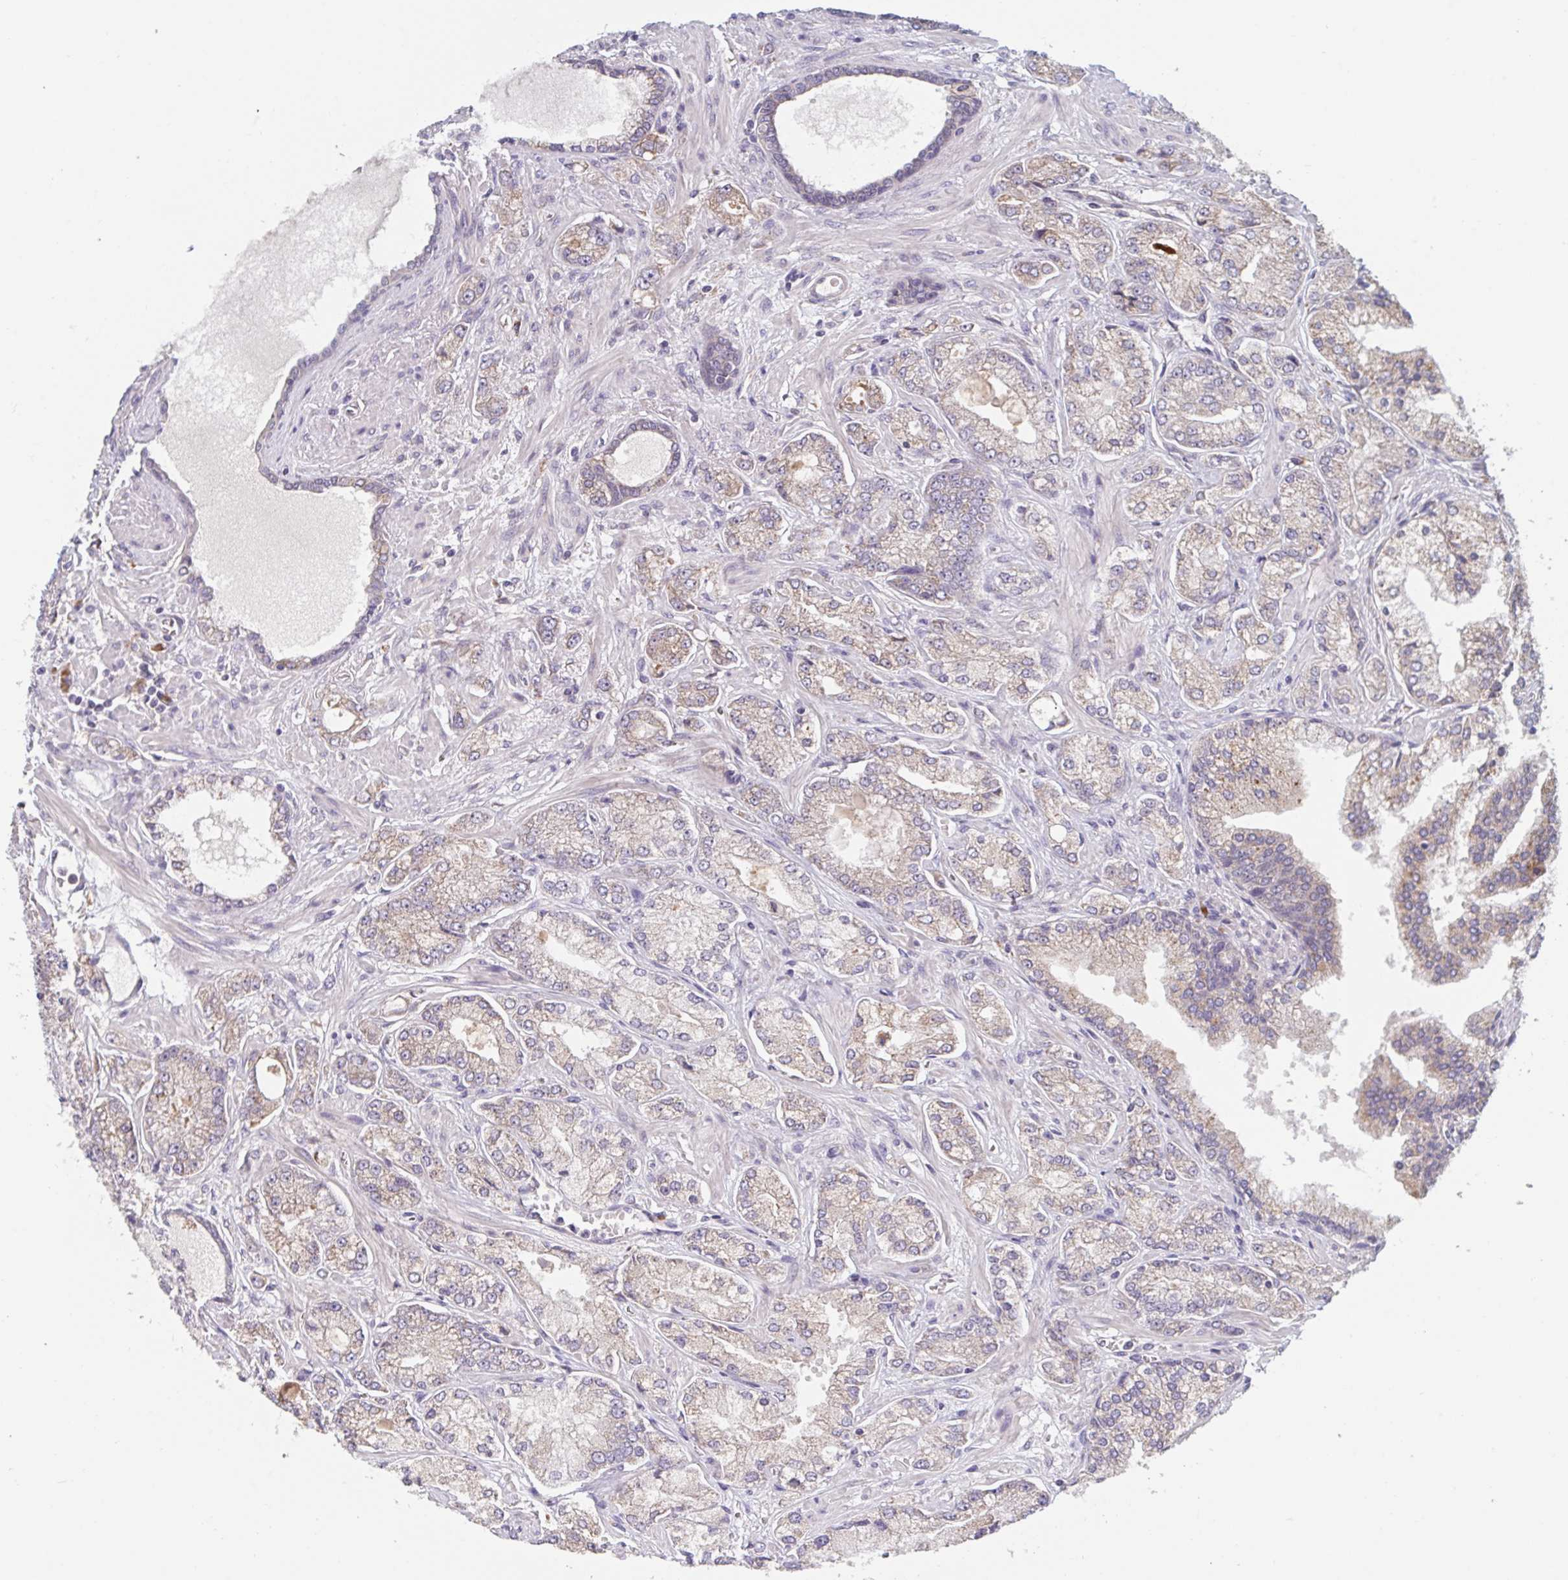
{"staining": {"intensity": "weak", "quantity": "25%-75%", "location": "cytoplasmic/membranous"}, "tissue": "prostate cancer", "cell_type": "Tumor cells", "image_type": "cancer", "snomed": [{"axis": "morphology", "description": "Normal tissue, NOS"}, {"axis": "morphology", "description": "Adenocarcinoma, High grade"}, {"axis": "topography", "description": "Prostate"}, {"axis": "topography", "description": "Peripheral nerve tissue"}], "caption": "Approximately 25%-75% of tumor cells in high-grade adenocarcinoma (prostate) demonstrate weak cytoplasmic/membranous protein expression as visualized by brown immunohistochemical staining.", "gene": "CD1E", "patient": {"sex": "male", "age": 68}}